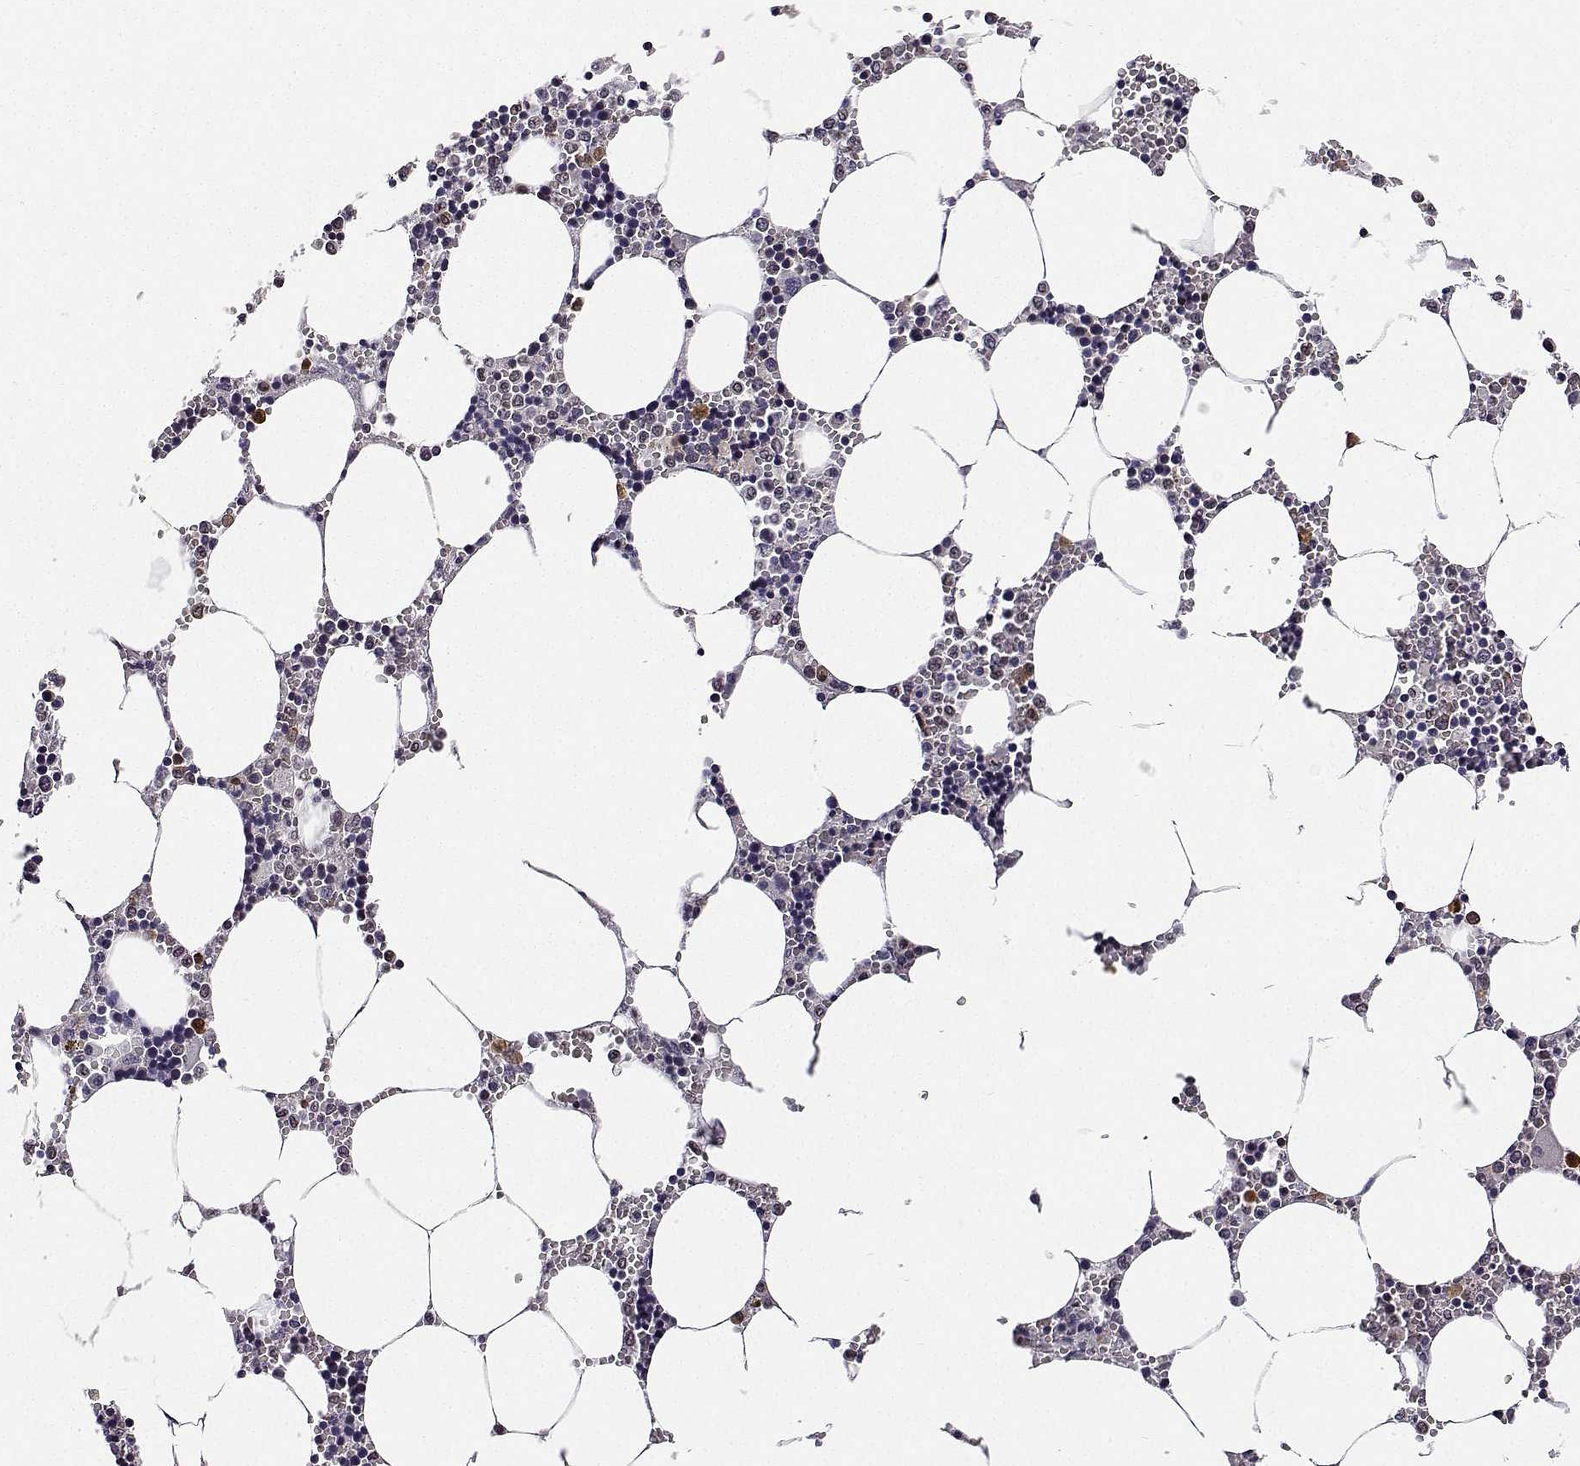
{"staining": {"intensity": "strong", "quantity": "25%-75%", "location": "cytoplasmic/membranous,nuclear"}, "tissue": "bone marrow", "cell_type": "Hematopoietic cells", "image_type": "normal", "snomed": [{"axis": "morphology", "description": "Normal tissue, NOS"}, {"axis": "topography", "description": "Bone marrow"}], "caption": "The photomicrograph demonstrates immunohistochemical staining of normal bone marrow. There is strong cytoplasmic/membranous,nuclear positivity is identified in about 25%-75% of hematopoietic cells. (Brightfield microscopy of DAB IHC at high magnification).", "gene": "PHGDH", "patient": {"sex": "male", "age": 54}}